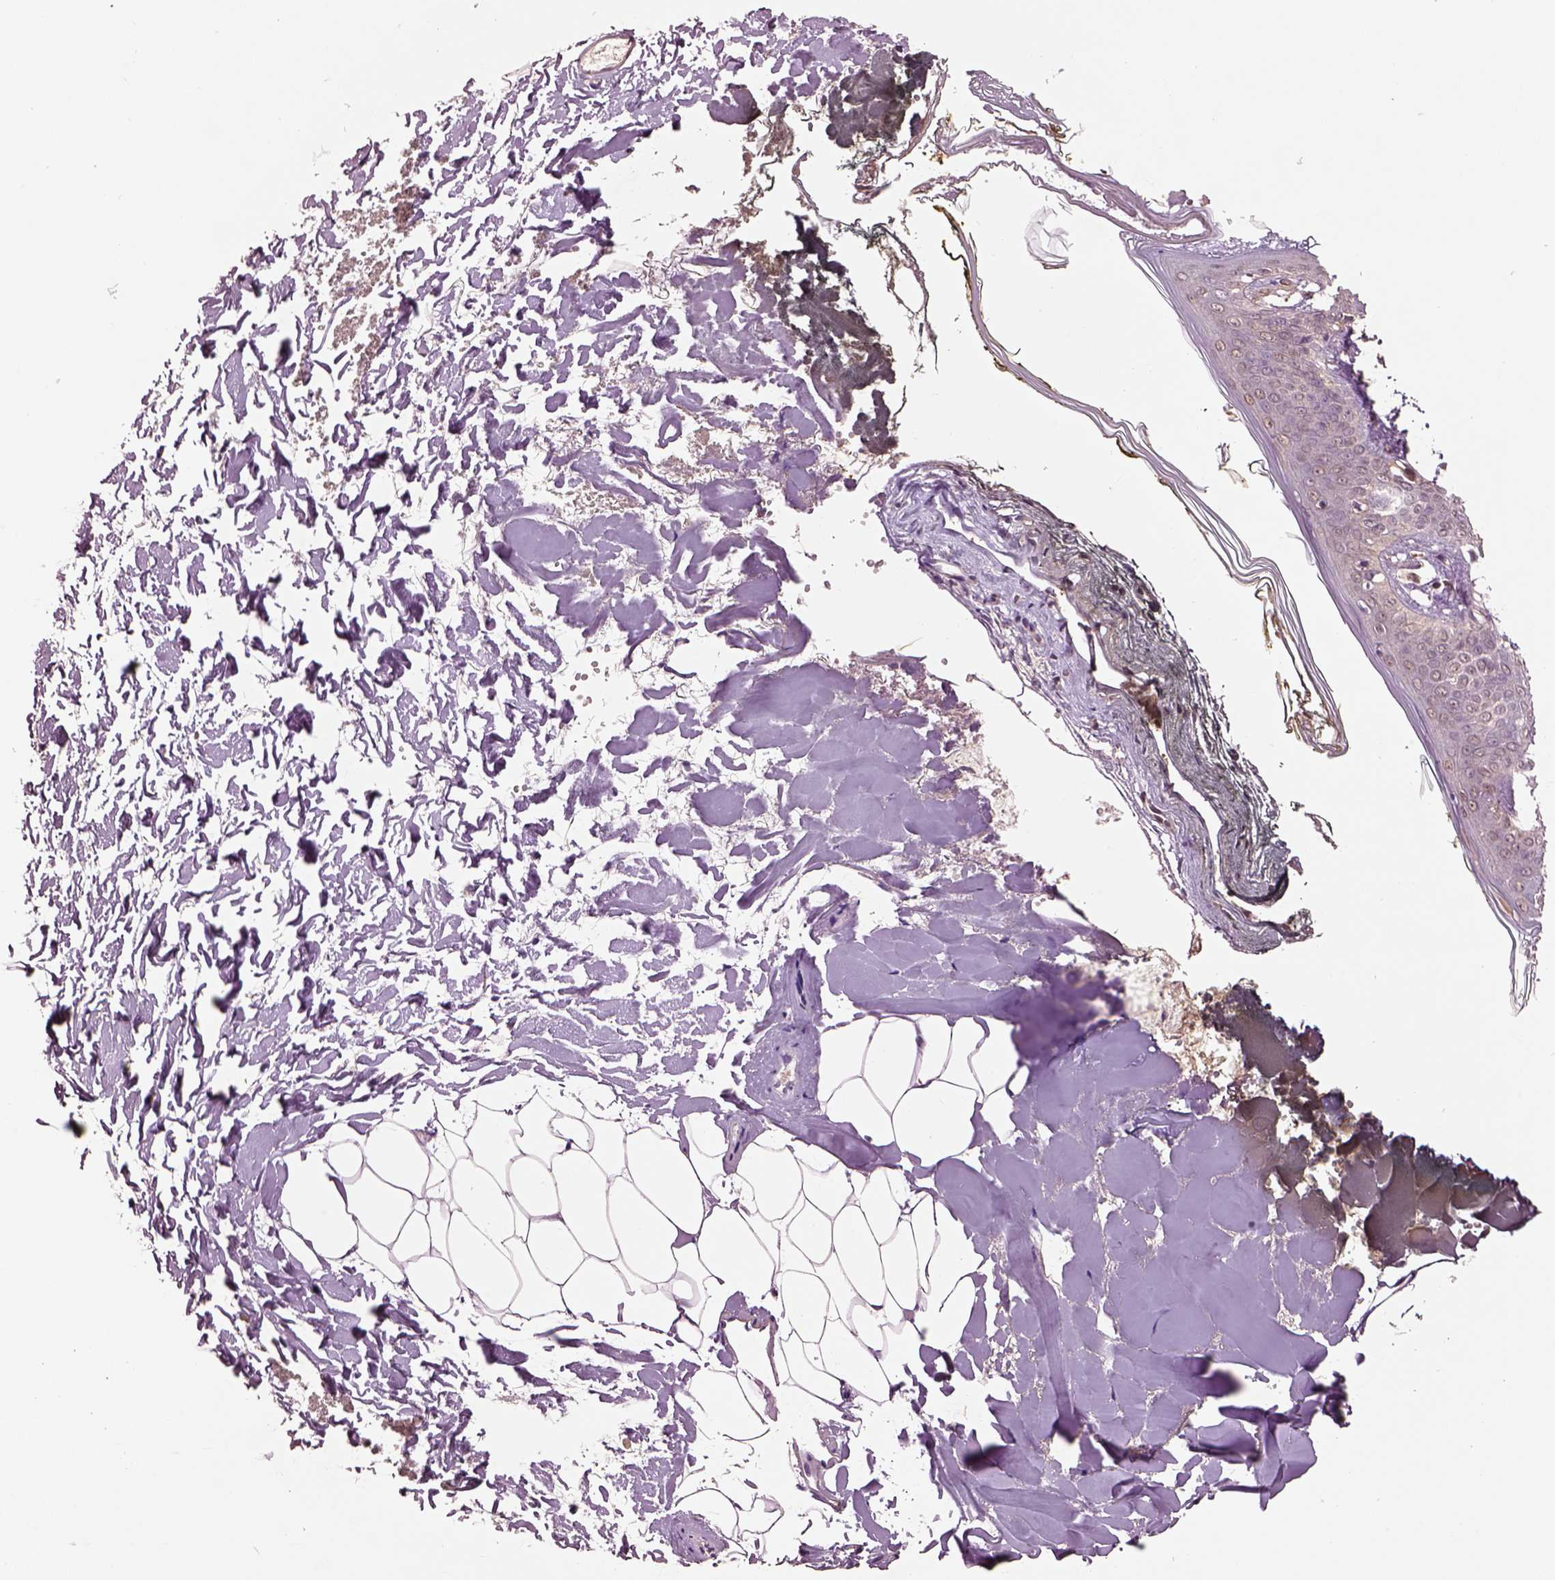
{"staining": {"intensity": "weak", "quantity": ">75%", "location": "cytoplasmic/membranous"}, "tissue": "skin", "cell_type": "Fibroblasts", "image_type": "normal", "snomed": [{"axis": "morphology", "description": "Normal tissue, NOS"}, {"axis": "topography", "description": "Skin"}], "caption": "IHC histopathology image of unremarkable skin: human skin stained using immunohistochemistry exhibits low levels of weak protein expression localized specifically in the cytoplasmic/membranous of fibroblasts, appearing as a cytoplasmic/membranous brown color.", "gene": "MDP1", "patient": {"sex": "female", "age": 34}}